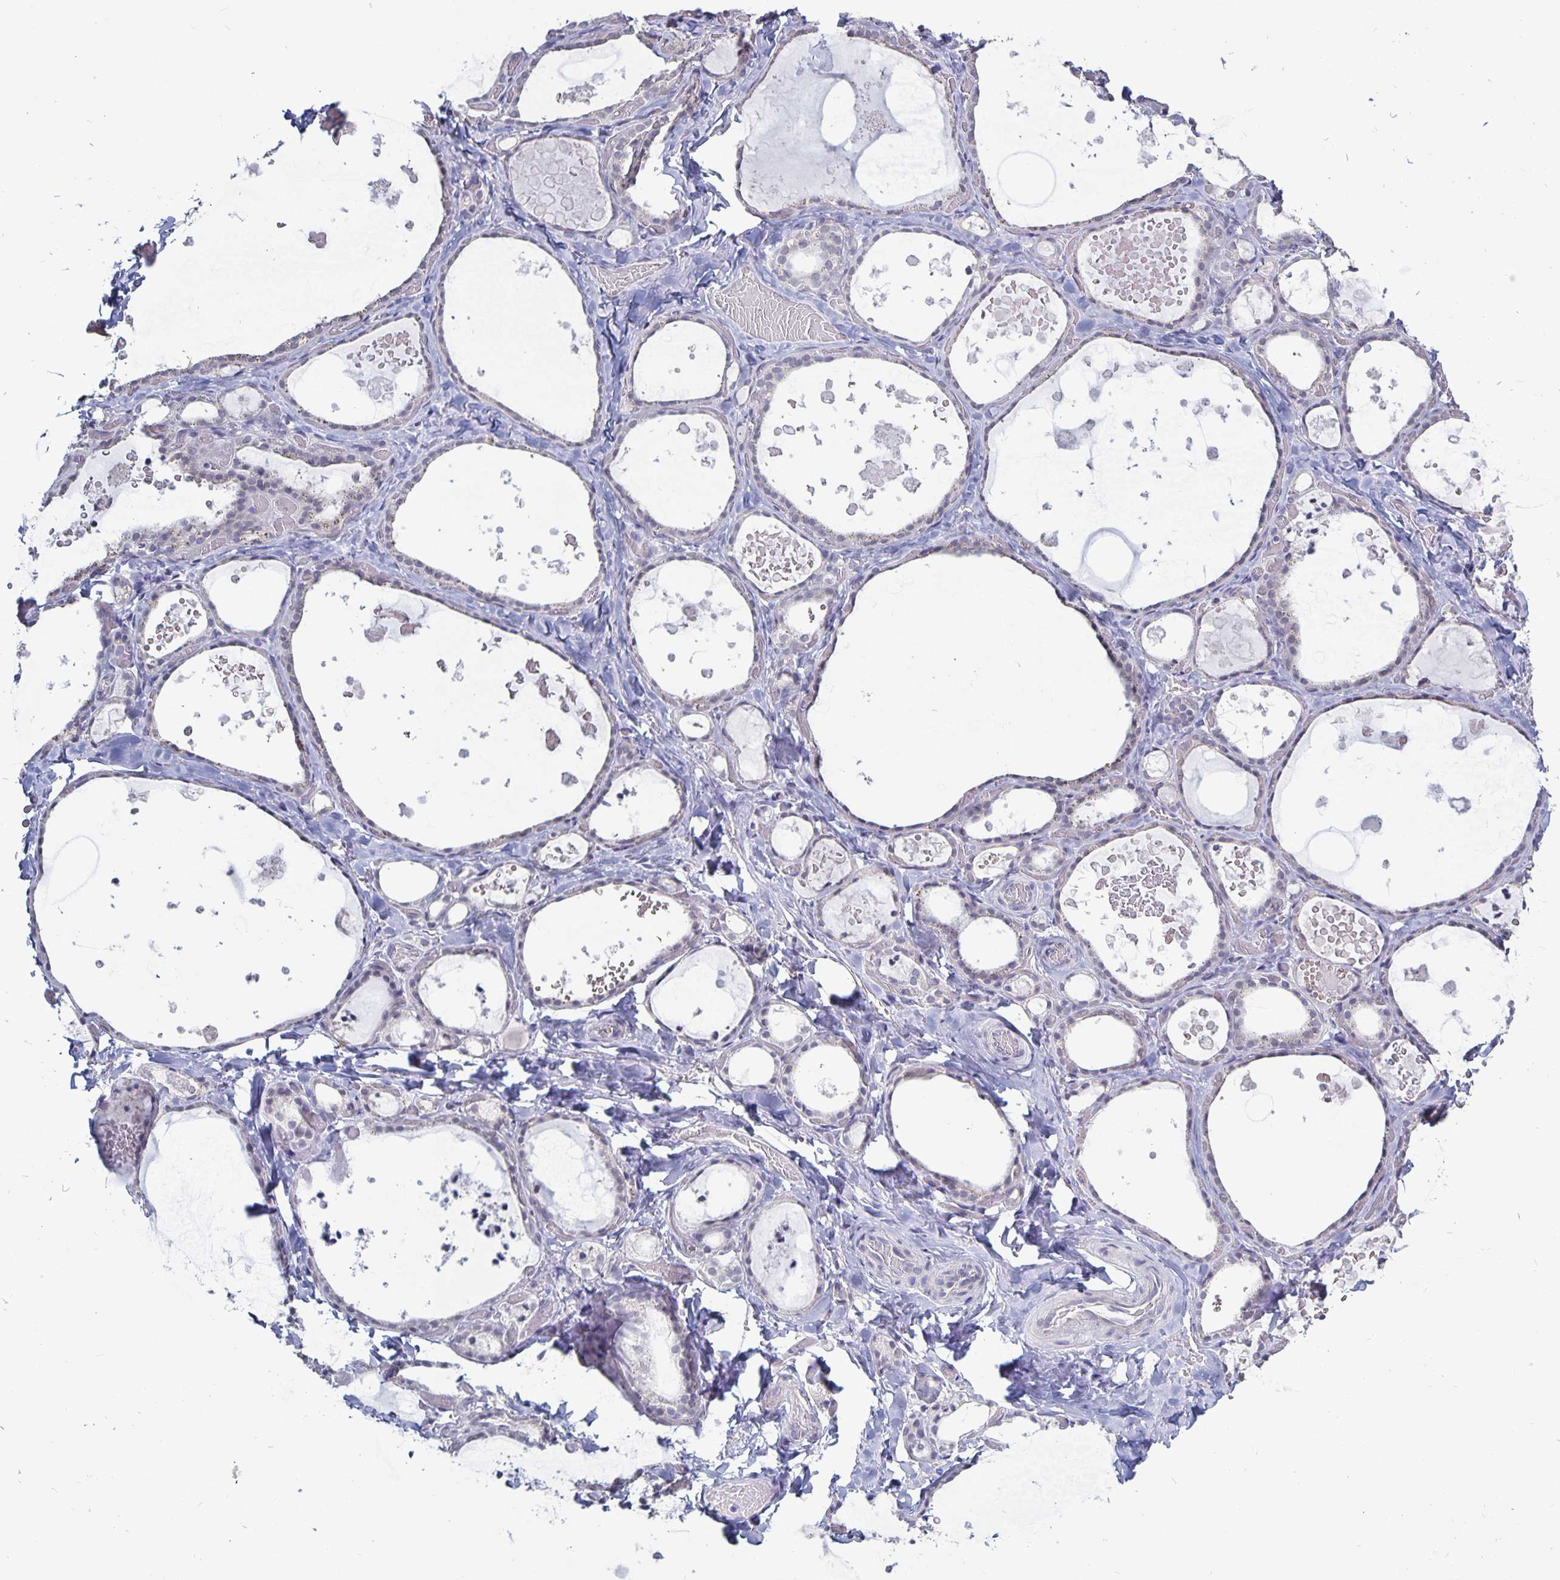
{"staining": {"intensity": "negative", "quantity": "none", "location": "none"}, "tissue": "thyroid gland", "cell_type": "Glandular cells", "image_type": "normal", "snomed": [{"axis": "morphology", "description": "Normal tissue, NOS"}, {"axis": "topography", "description": "Thyroid gland"}], "caption": "Immunohistochemistry micrograph of unremarkable thyroid gland: human thyroid gland stained with DAB reveals no significant protein expression in glandular cells. (Immunohistochemistry (ihc), brightfield microscopy, high magnification).", "gene": "PLCB3", "patient": {"sex": "female", "age": 56}}